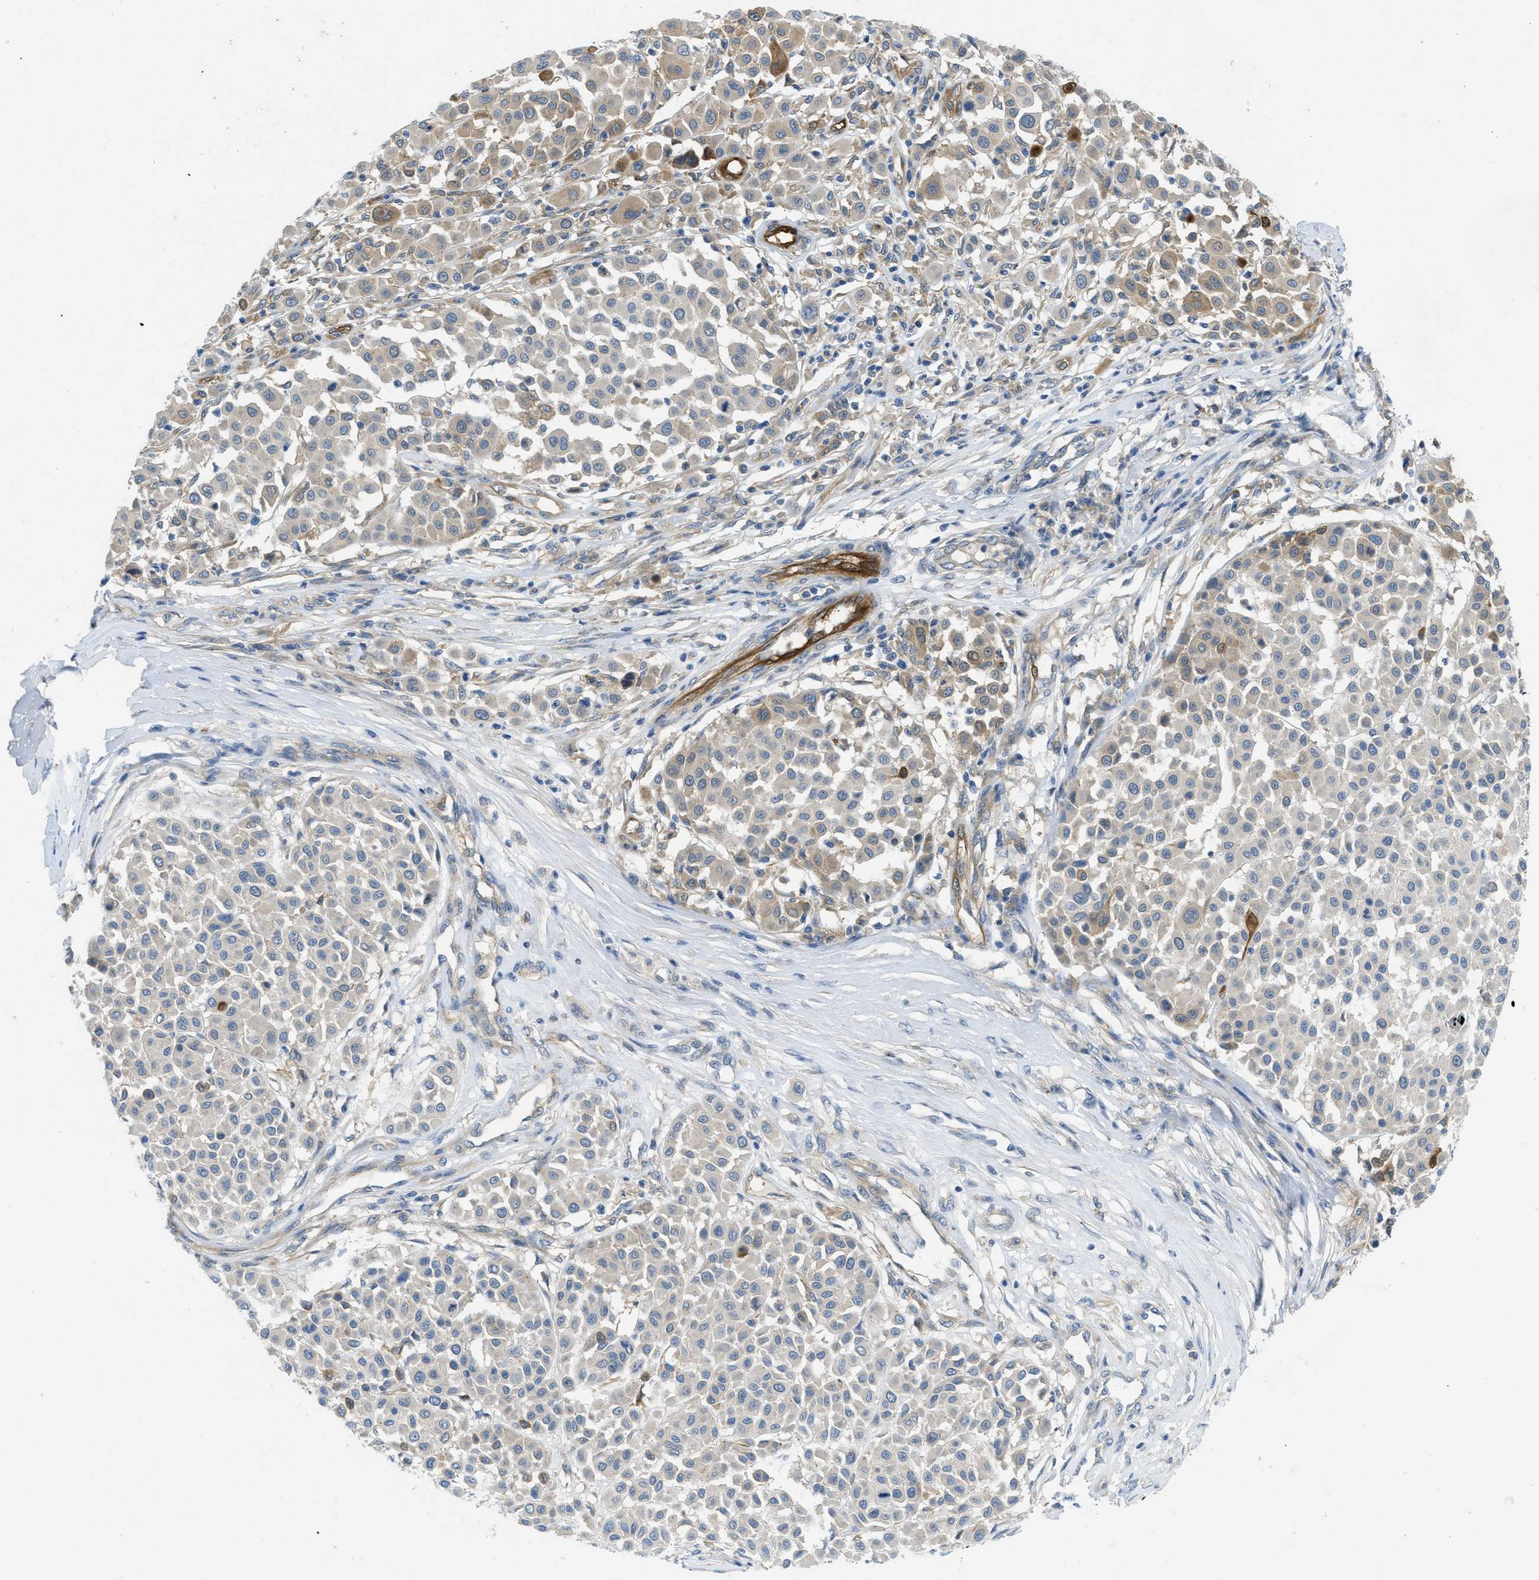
{"staining": {"intensity": "weak", "quantity": "<25%", "location": "cytoplasmic/membranous"}, "tissue": "melanoma", "cell_type": "Tumor cells", "image_type": "cancer", "snomed": [{"axis": "morphology", "description": "Malignant melanoma, Metastatic site"}, {"axis": "topography", "description": "Soft tissue"}], "caption": "Immunohistochemistry (IHC) micrograph of melanoma stained for a protein (brown), which shows no expression in tumor cells. (Immunohistochemistry, brightfield microscopy, high magnification).", "gene": "RIPK2", "patient": {"sex": "male", "age": 41}}